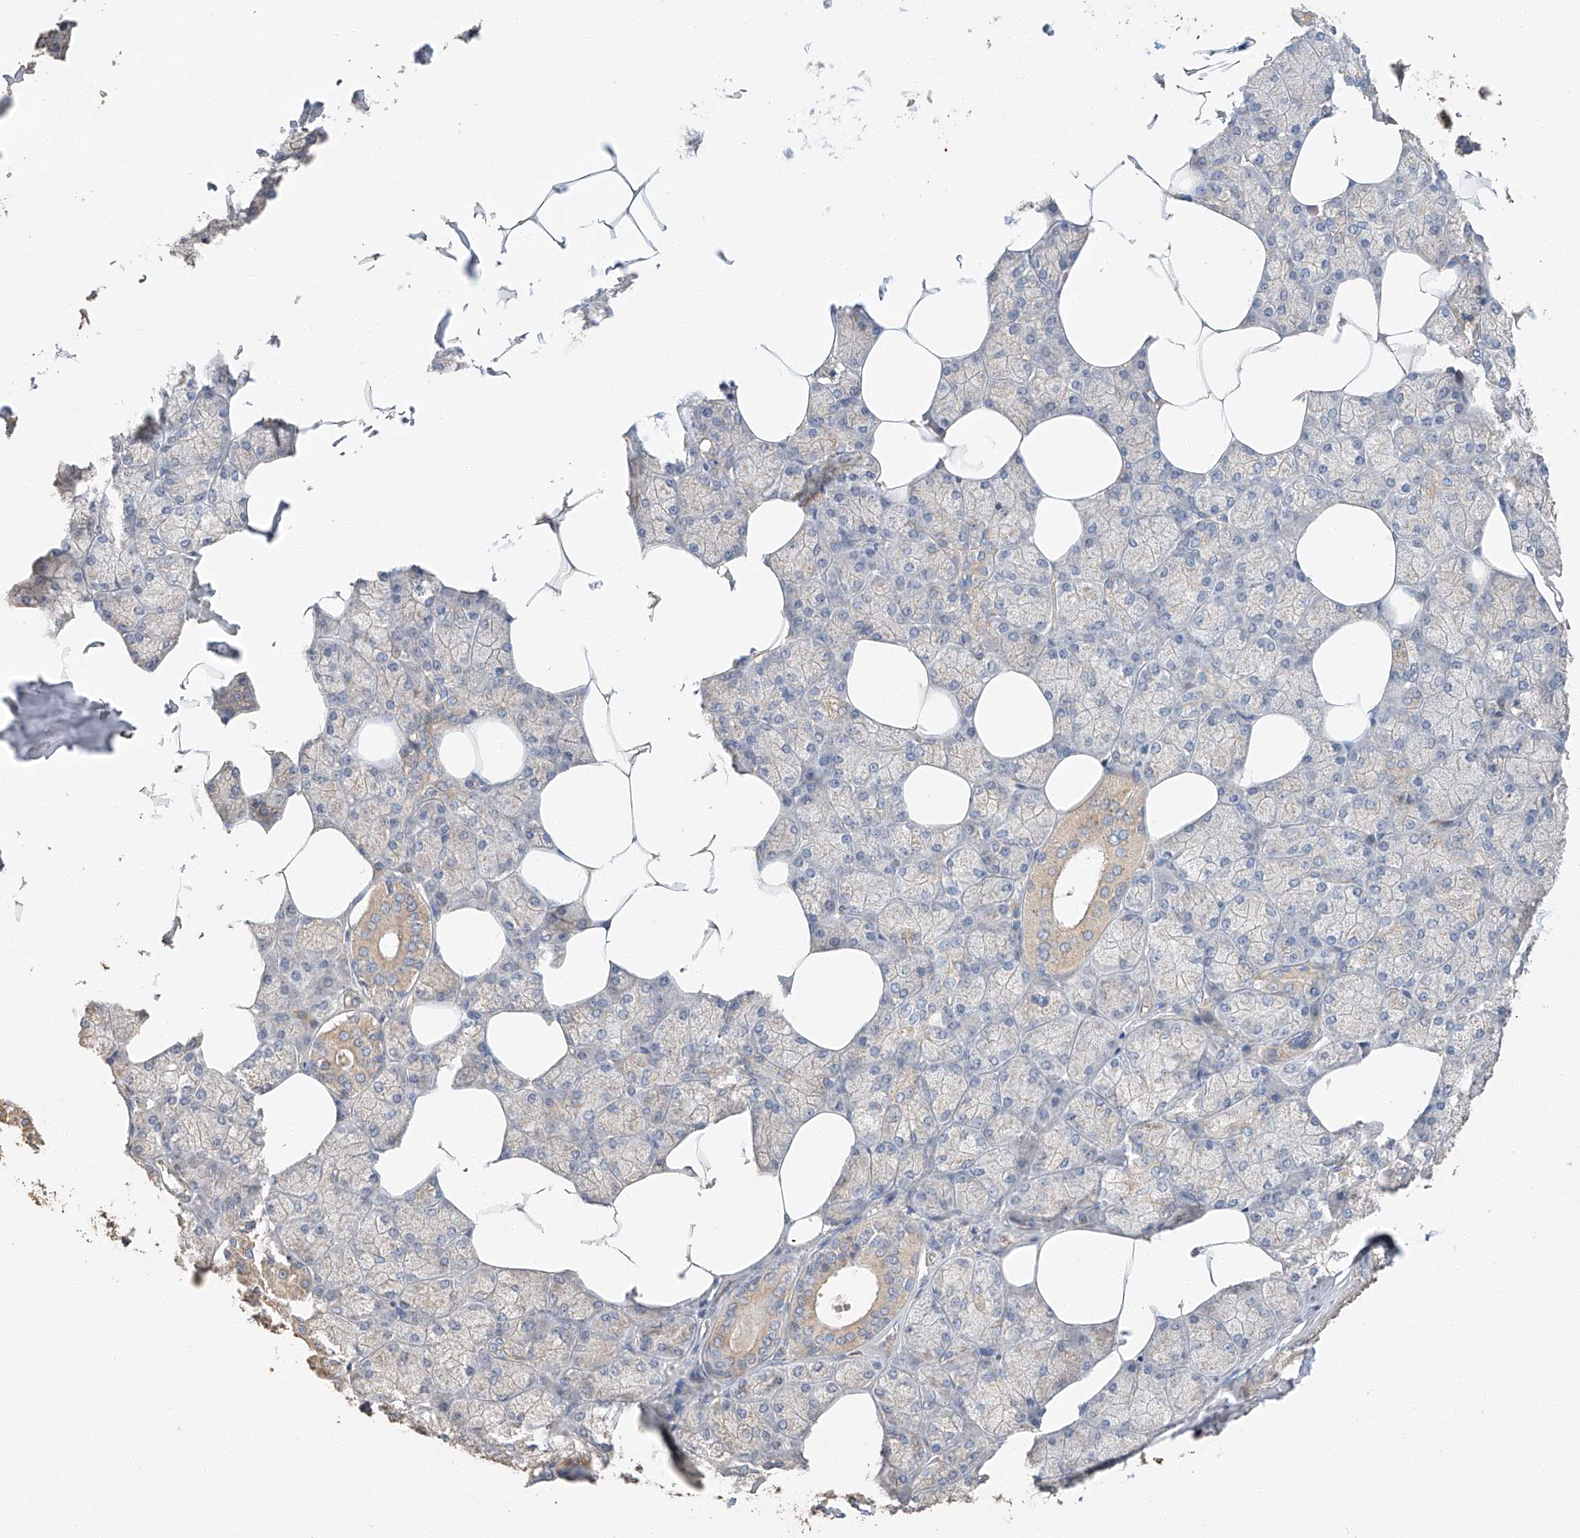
{"staining": {"intensity": "moderate", "quantity": "<25%", "location": "cytoplasmic/membranous"}, "tissue": "salivary gland", "cell_type": "Glandular cells", "image_type": "normal", "snomed": [{"axis": "morphology", "description": "Normal tissue, NOS"}, {"axis": "topography", "description": "Salivary gland"}], "caption": "Immunohistochemistry of benign human salivary gland demonstrates low levels of moderate cytoplasmic/membranous staining in approximately <25% of glandular cells. Using DAB (brown) and hematoxylin (blue) stains, captured at high magnification using brightfield microscopy.", "gene": "XPNPEP1", "patient": {"sex": "male", "age": 62}}